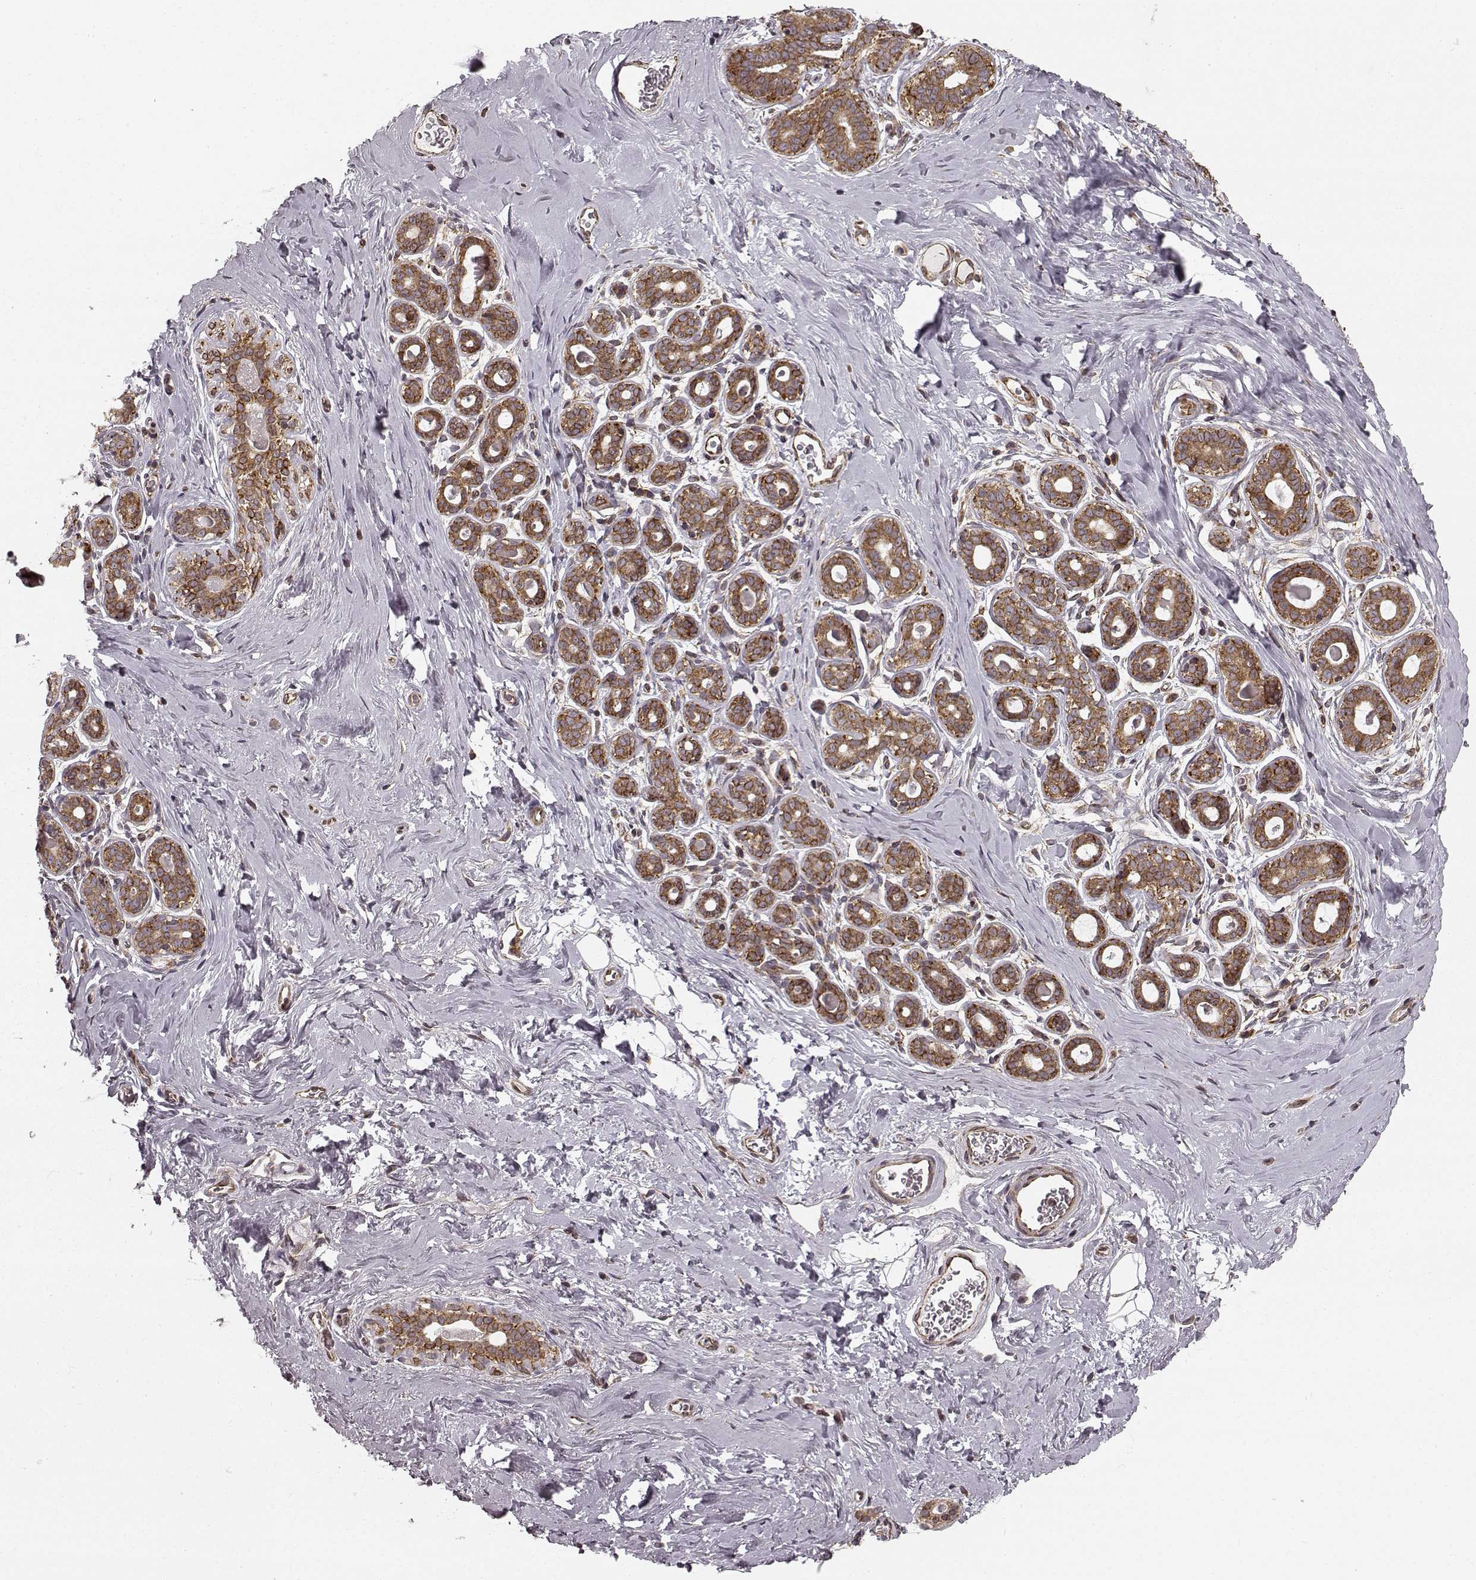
{"staining": {"intensity": "negative", "quantity": "none", "location": "none"}, "tissue": "breast", "cell_type": "Adipocytes", "image_type": "normal", "snomed": [{"axis": "morphology", "description": "Normal tissue, NOS"}, {"axis": "topography", "description": "Skin"}, {"axis": "topography", "description": "Breast"}], "caption": "Protein analysis of benign breast displays no significant staining in adipocytes. Brightfield microscopy of IHC stained with DAB (3,3'-diaminobenzidine) (brown) and hematoxylin (blue), captured at high magnification.", "gene": "TMEM14A", "patient": {"sex": "female", "age": 43}}